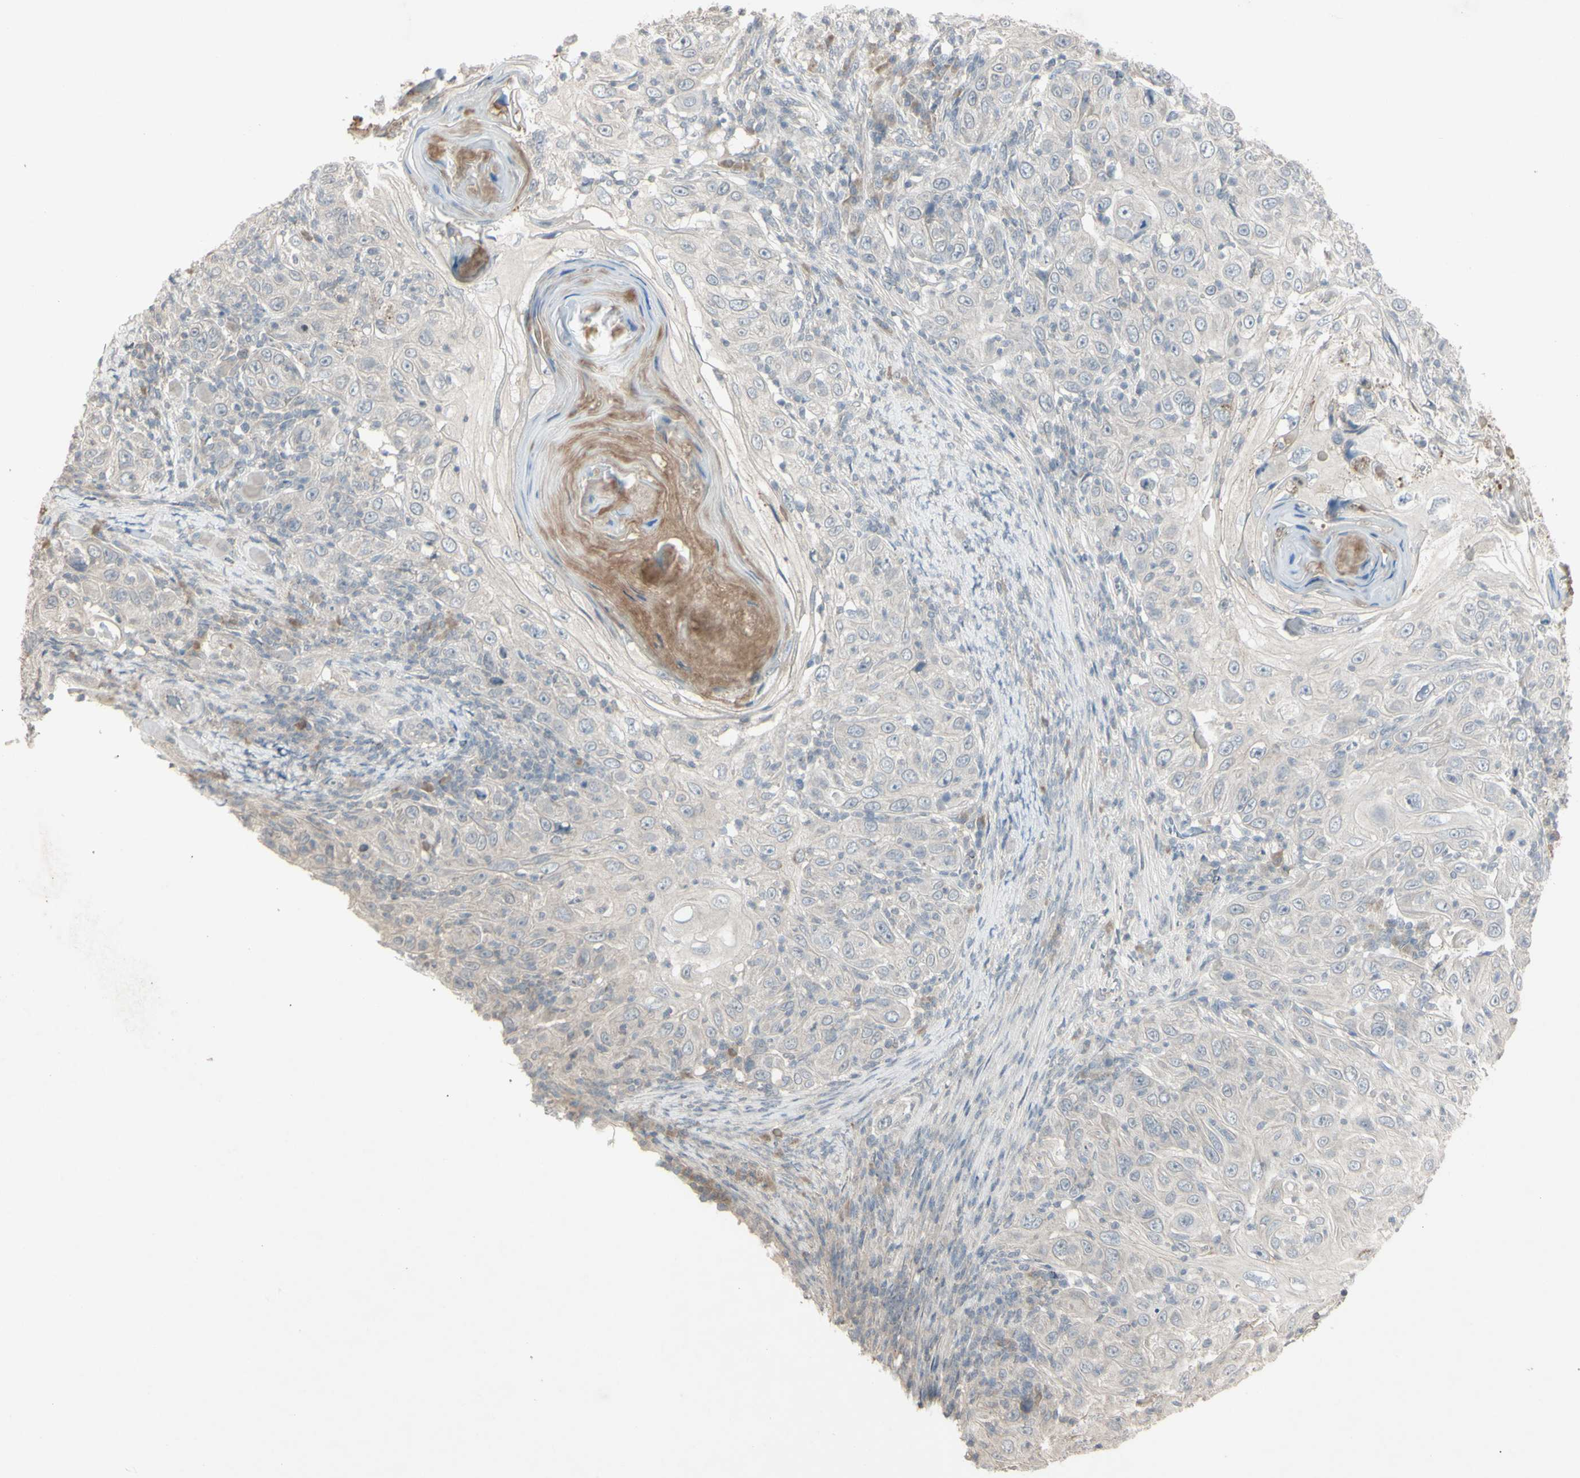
{"staining": {"intensity": "negative", "quantity": "none", "location": "none"}, "tissue": "skin cancer", "cell_type": "Tumor cells", "image_type": "cancer", "snomed": [{"axis": "morphology", "description": "Squamous cell carcinoma, NOS"}, {"axis": "topography", "description": "Skin"}], "caption": "Tumor cells show no significant protein positivity in squamous cell carcinoma (skin). (Stains: DAB (3,3'-diaminobenzidine) immunohistochemistry (IHC) with hematoxylin counter stain, Microscopy: brightfield microscopy at high magnification).", "gene": "PIAS4", "patient": {"sex": "female", "age": 88}}